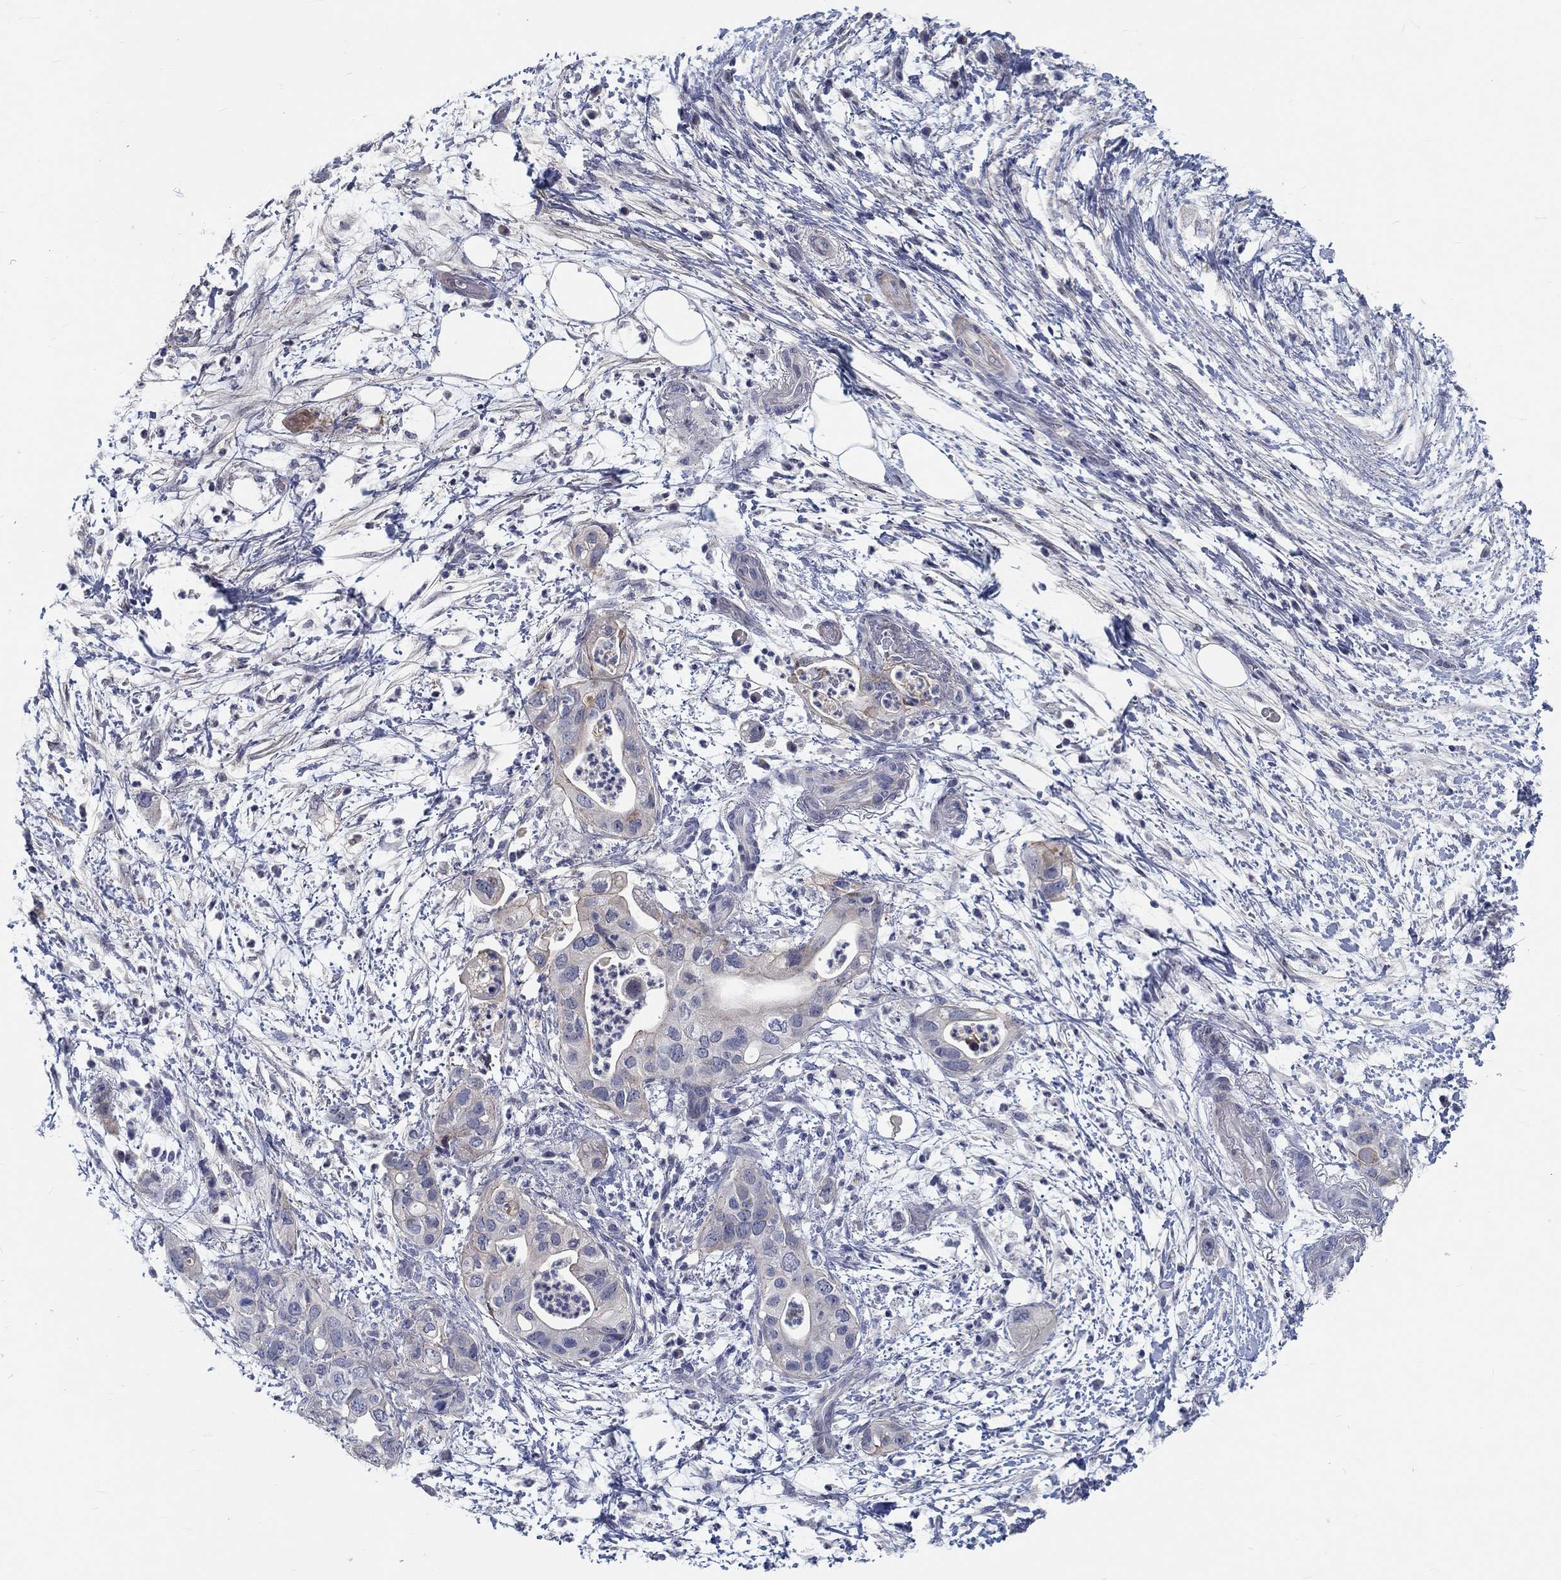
{"staining": {"intensity": "weak", "quantity": "<25%", "location": "cytoplasmic/membranous"}, "tissue": "pancreatic cancer", "cell_type": "Tumor cells", "image_type": "cancer", "snomed": [{"axis": "morphology", "description": "Adenocarcinoma, NOS"}, {"axis": "topography", "description": "Pancreas"}], "caption": "High power microscopy photomicrograph of an immunohistochemistry micrograph of pancreatic adenocarcinoma, revealing no significant positivity in tumor cells.", "gene": "MYBPC1", "patient": {"sex": "female", "age": 72}}